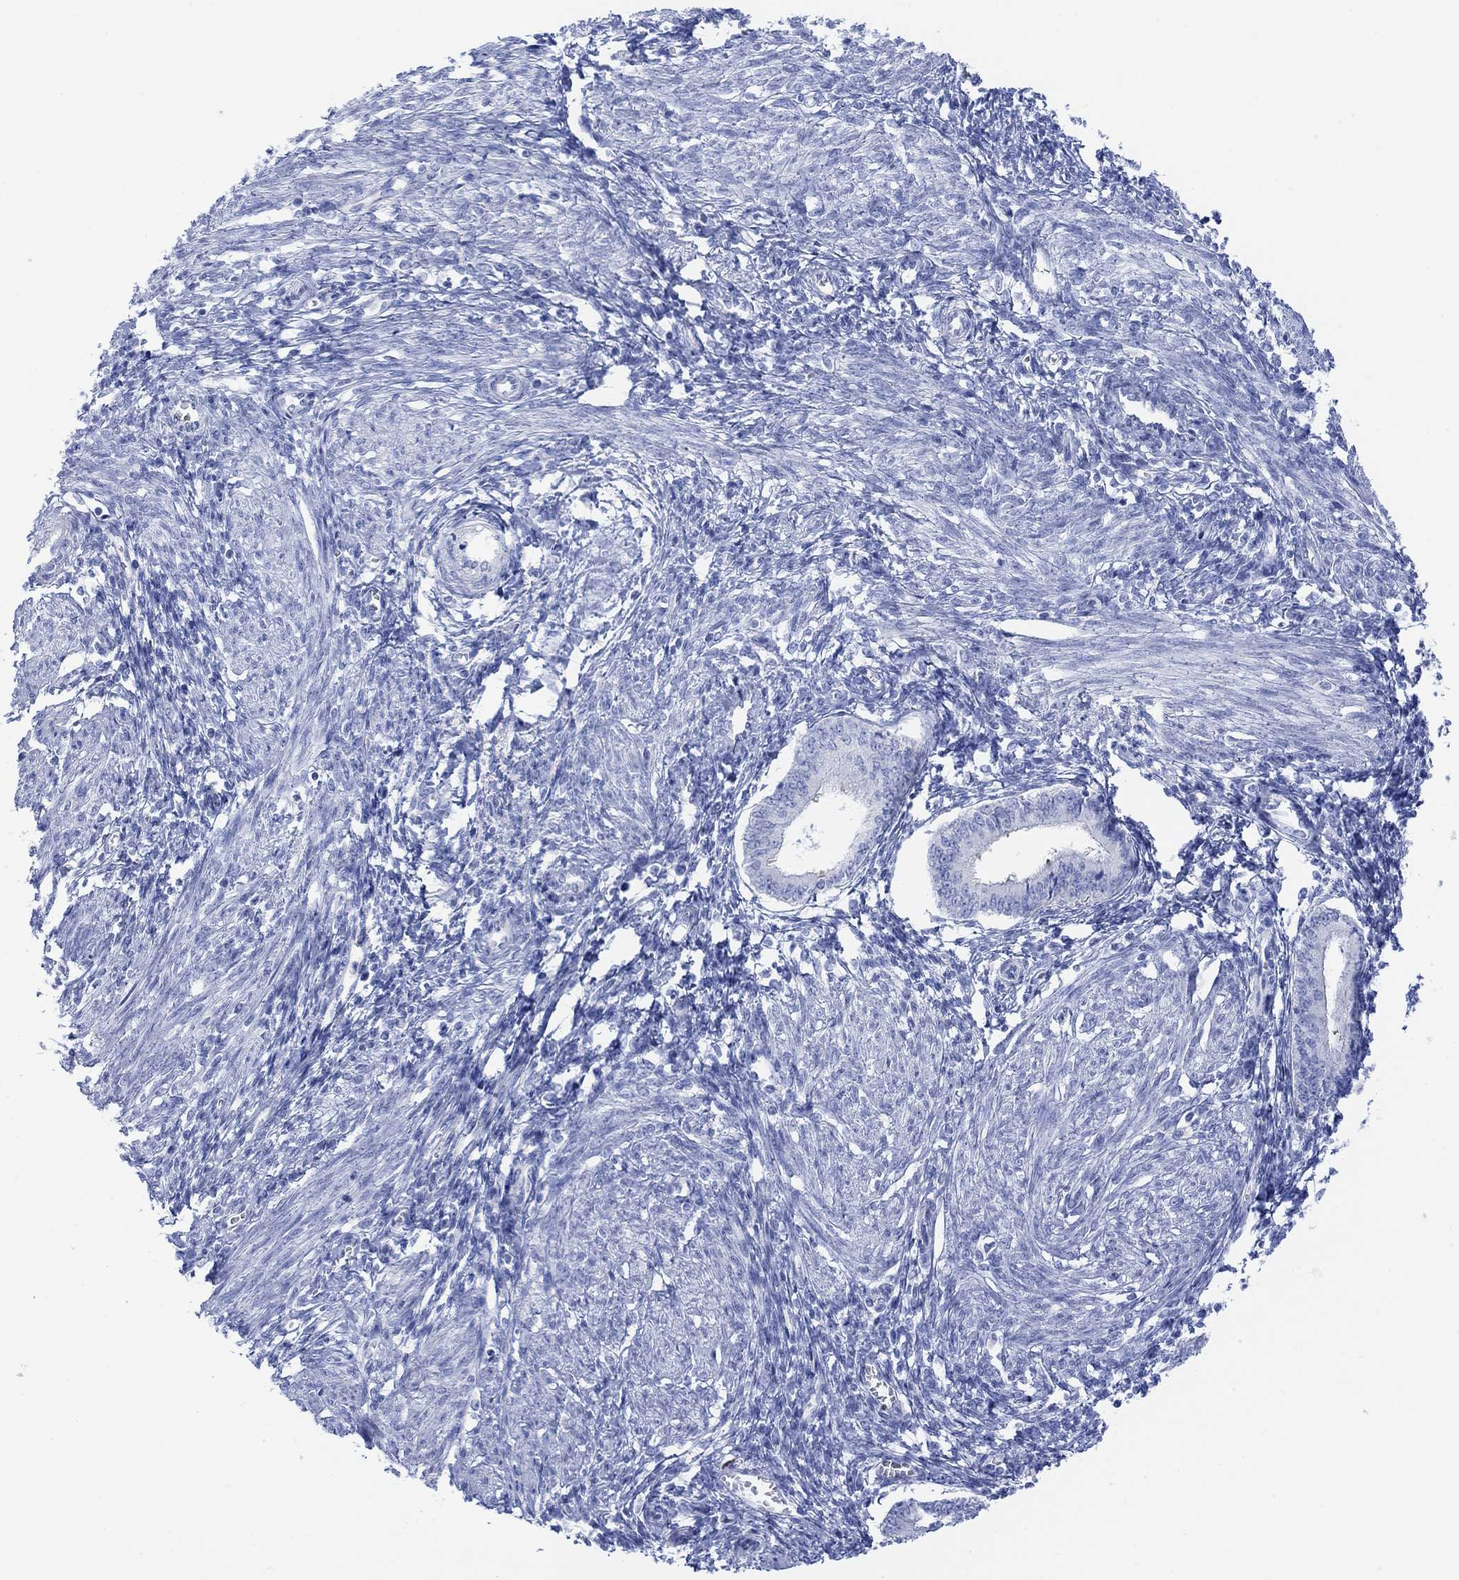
{"staining": {"intensity": "negative", "quantity": "none", "location": "none"}, "tissue": "endometrium", "cell_type": "Cells in endometrial stroma", "image_type": "normal", "snomed": [{"axis": "morphology", "description": "Normal tissue, NOS"}, {"axis": "topography", "description": "Endometrium"}], "caption": "Cells in endometrial stroma are negative for brown protein staining in unremarkable endometrium. (DAB IHC, high magnification).", "gene": "GNG13", "patient": {"sex": "female", "age": 42}}